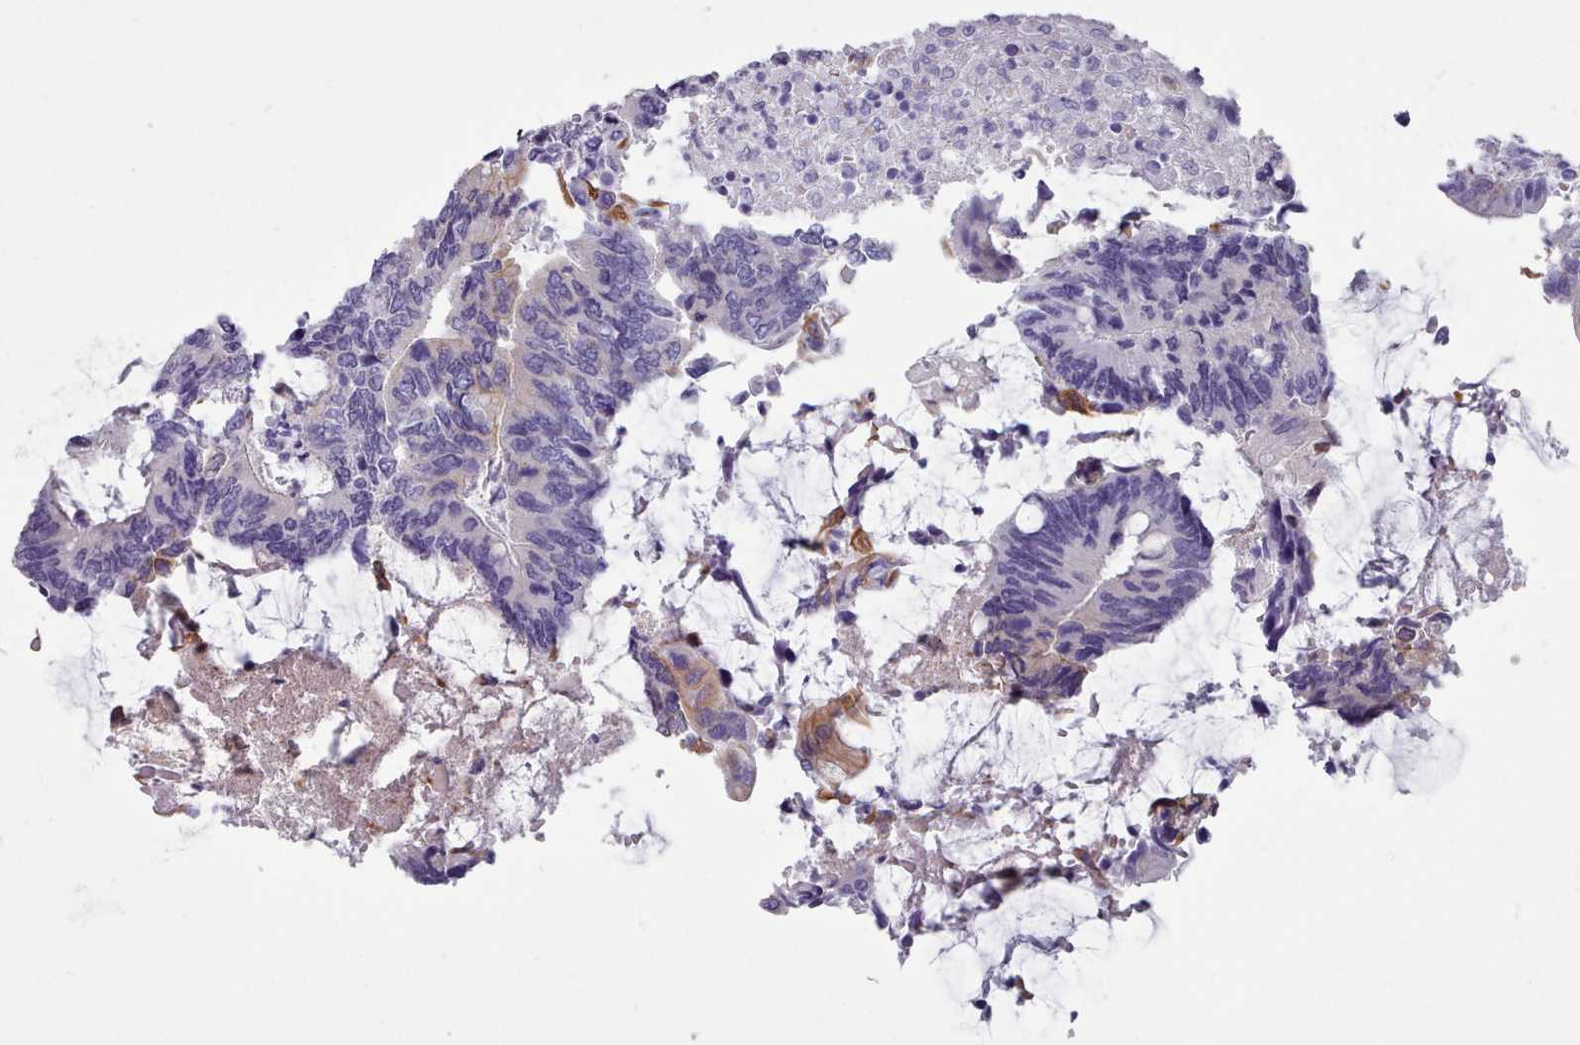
{"staining": {"intensity": "negative", "quantity": "none", "location": "none"}, "tissue": "colorectal cancer", "cell_type": "Tumor cells", "image_type": "cancer", "snomed": [{"axis": "morphology", "description": "Adenocarcinoma, NOS"}, {"axis": "topography", "description": "Colon"}], "caption": "This is a histopathology image of immunohistochemistry staining of colorectal cancer, which shows no positivity in tumor cells.", "gene": "FPGS", "patient": {"sex": "male", "age": 87}}